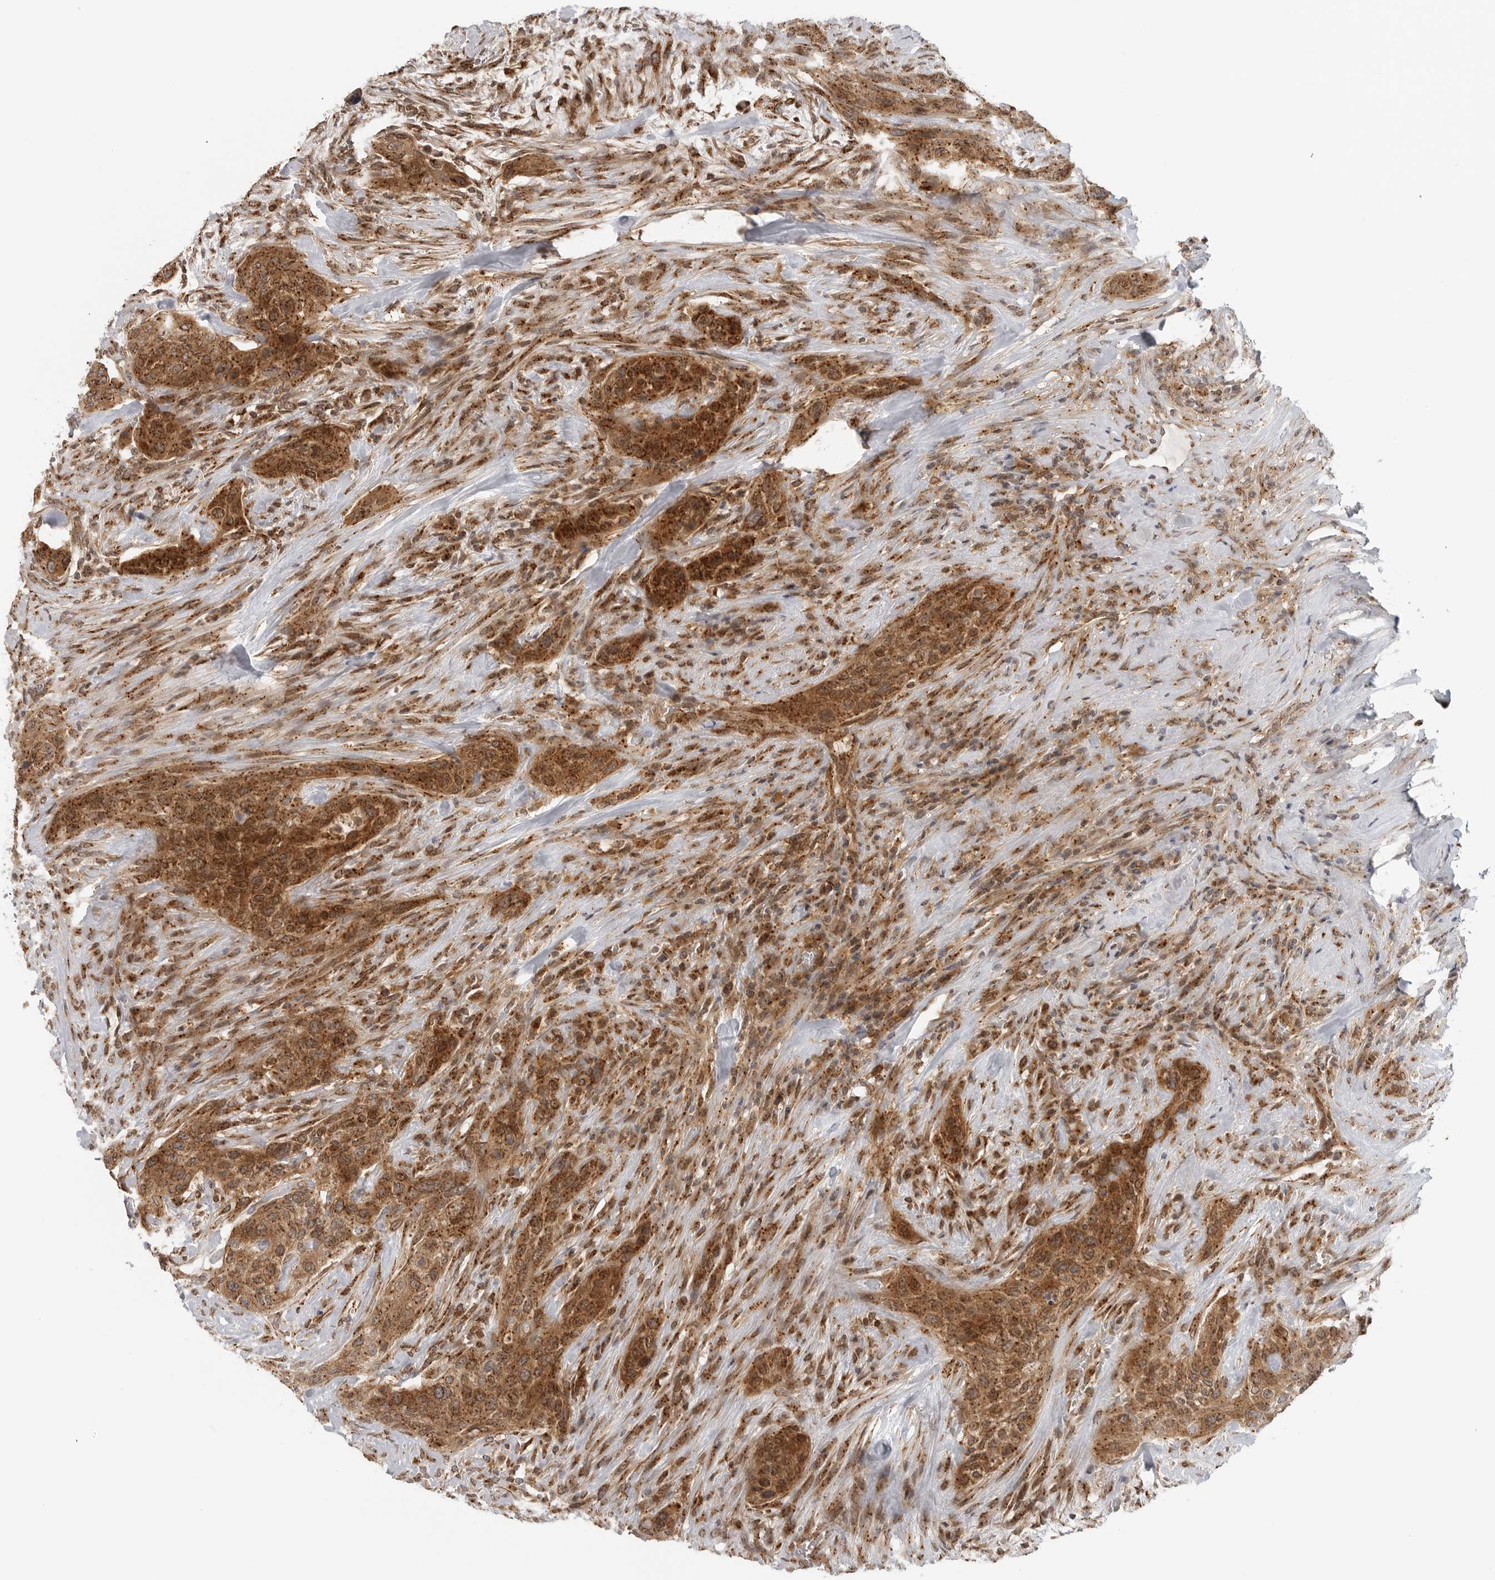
{"staining": {"intensity": "moderate", "quantity": ">75%", "location": "cytoplasmic/membranous"}, "tissue": "urothelial cancer", "cell_type": "Tumor cells", "image_type": "cancer", "snomed": [{"axis": "morphology", "description": "Urothelial carcinoma, High grade"}, {"axis": "topography", "description": "Urinary bladder"}], "caption": "Brown immunohistochemical staining in human urothelial carcinoma (high-grade) displays moderate cytoplasmic/membranous staining in about >75% of tumor cells. The staining was performed using DAB (3,3'-diaminobenzidine), with brown indicating positive protein expression. Nuclei are stained blue with hematoxylin.", "gene": "COPA", "patient": {"sex": "male", "age": 35}}